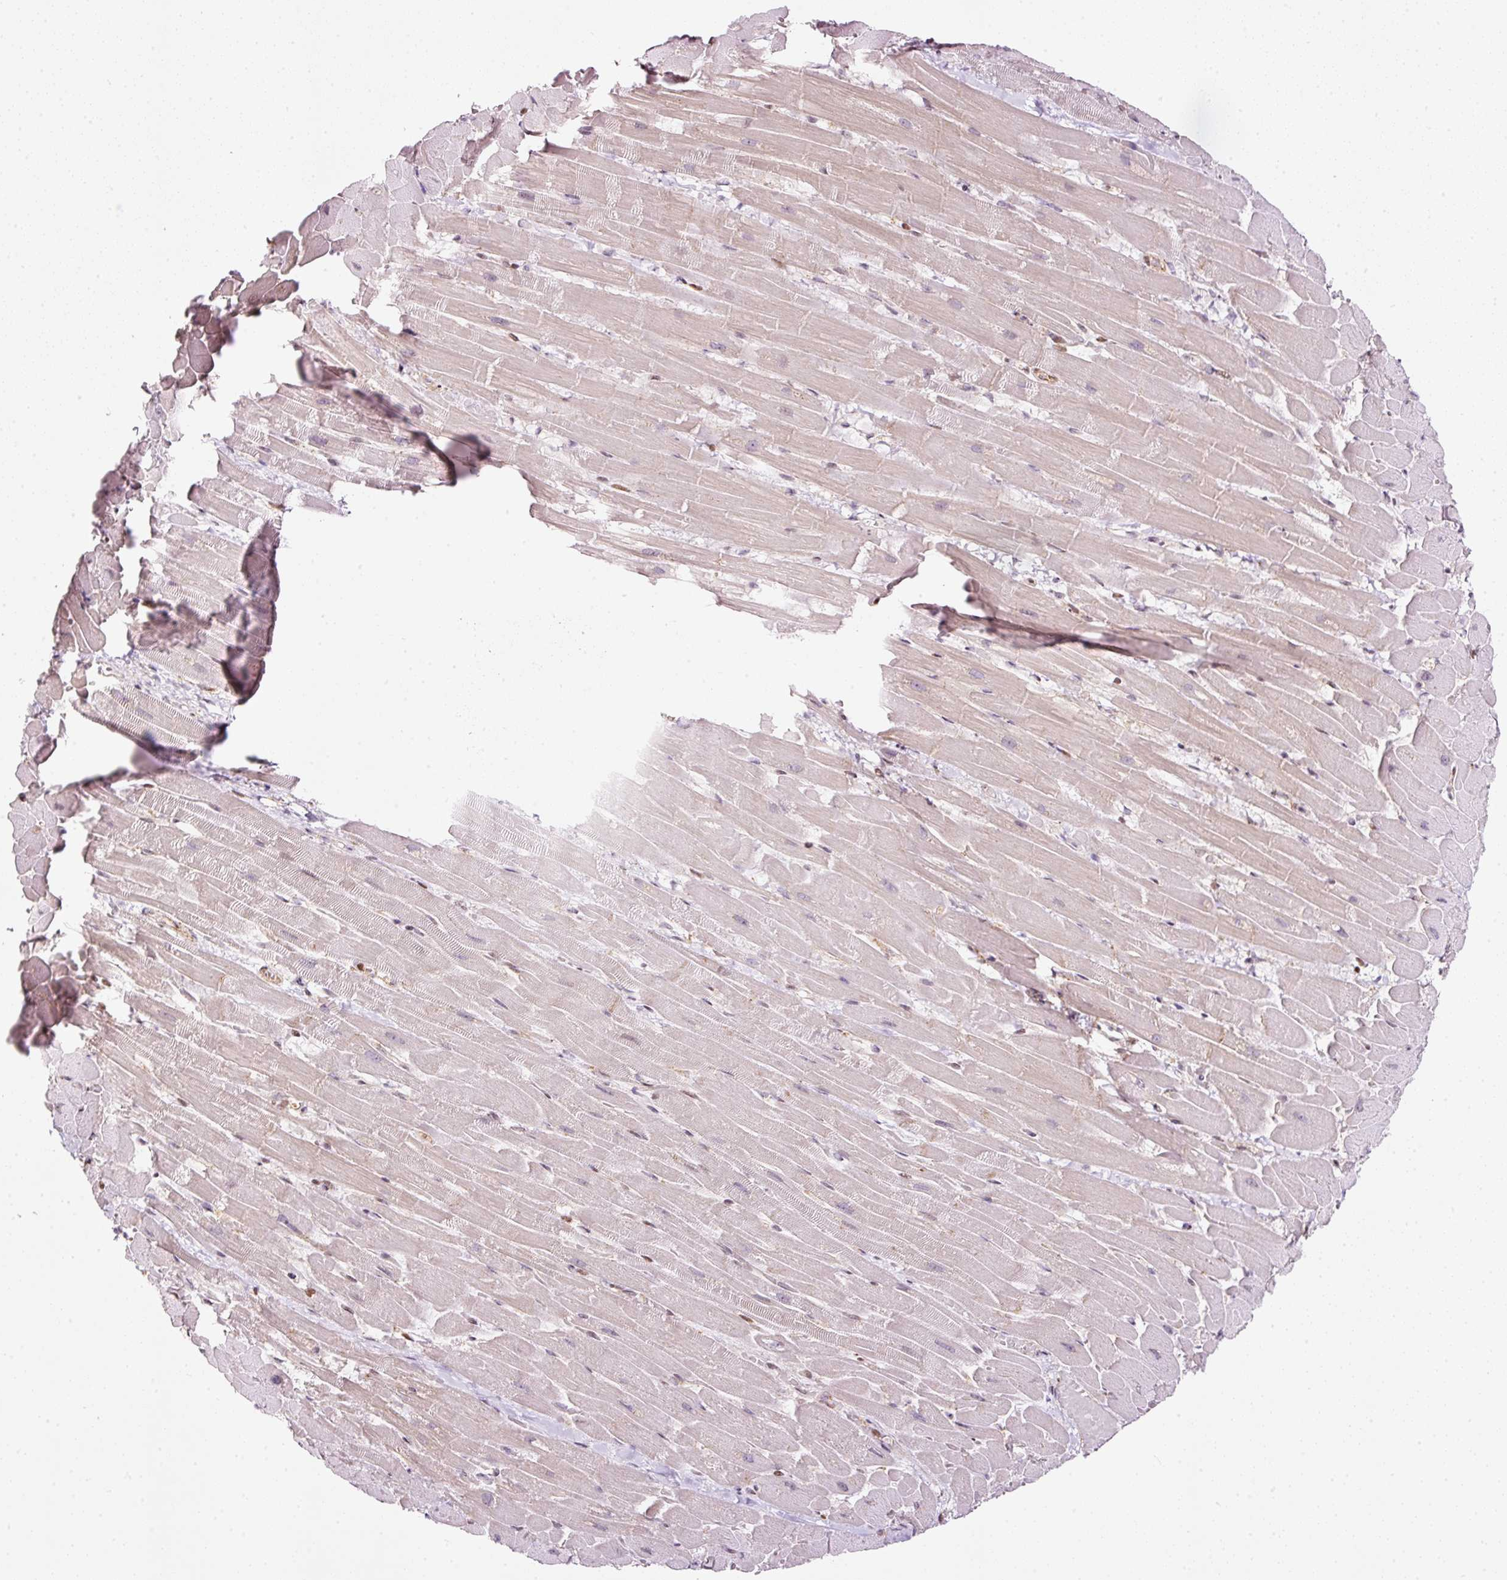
{"staining": {"intensity": "weak", "quantity": "<25%", "location": "cytoplasmic/membranous"}, "tissue": "heart muscle", "cell_type": "Cardiomyocytes", "image_type": "normal", "snomed": [{"axis": "morphology", "description": "Normal tissue, NOS"}, {"axis": "topography", "description": "Heart"}], "caption": "The image shows no staining of cardiomyocytes in unremarkable heart muscle.", "gene": "SCNM1", "patient": {"sex": "male", "age": 37}}